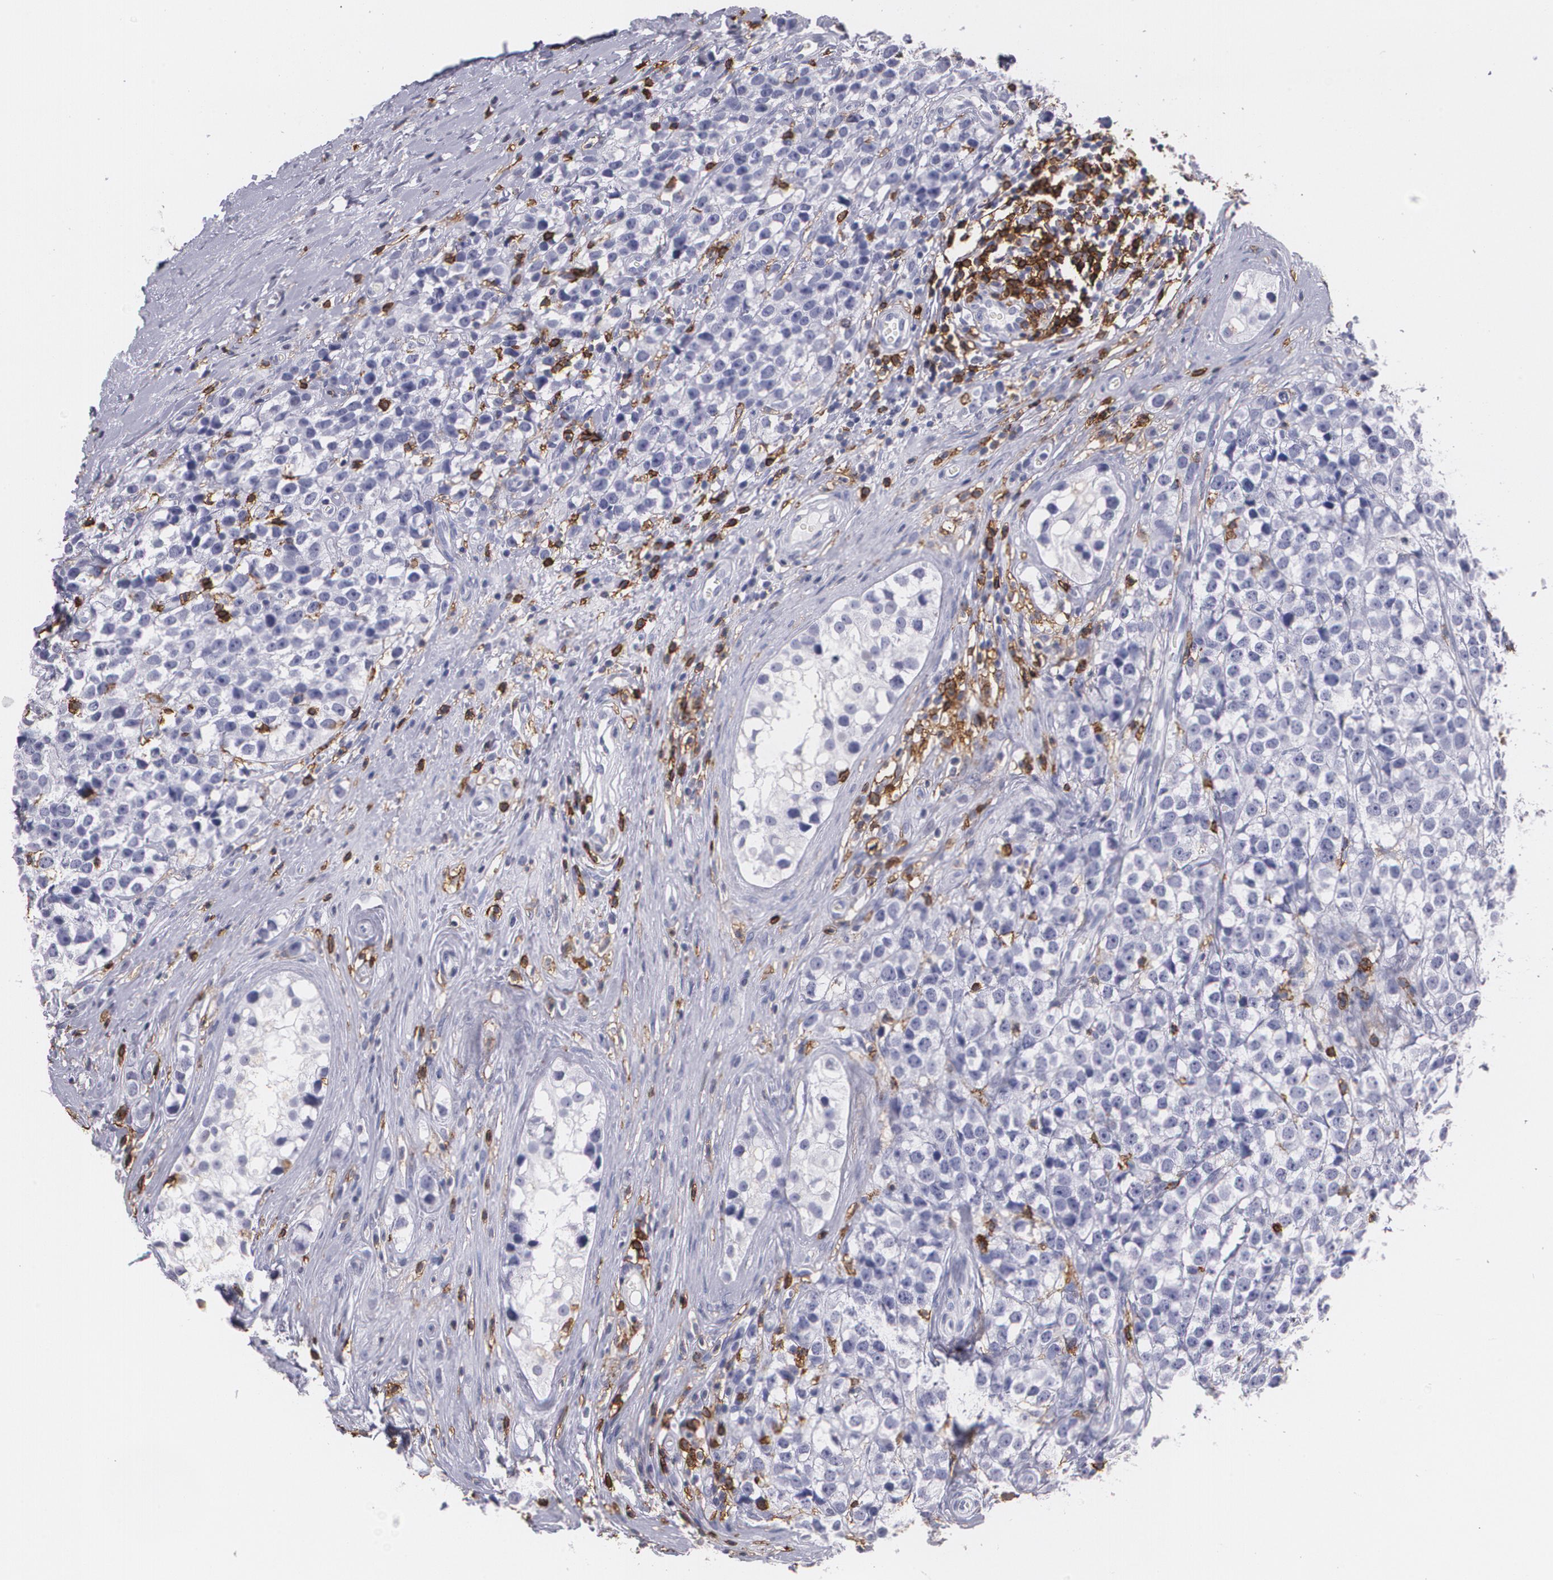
{"staining": {"intensity": "negative", "quantity": "none", "location": "none"}, "tissue": "testis cancer", "cell_type": "Tumor cells", "image_type": "cancer", "snomed": [{"axis": "morphology", "description": "Seminoma, NOS"}, {"axis": "topography", "description": "Testis"}], "caption": "This is a histopathology image of IHC staining of testis cancer (seminoma), which shows no staining in tumor cells. (Brightfield microscopy of DAB IHC at high magnification).", "gene": "PTPRC", "patient": {"sex": "male", "age": 25}}